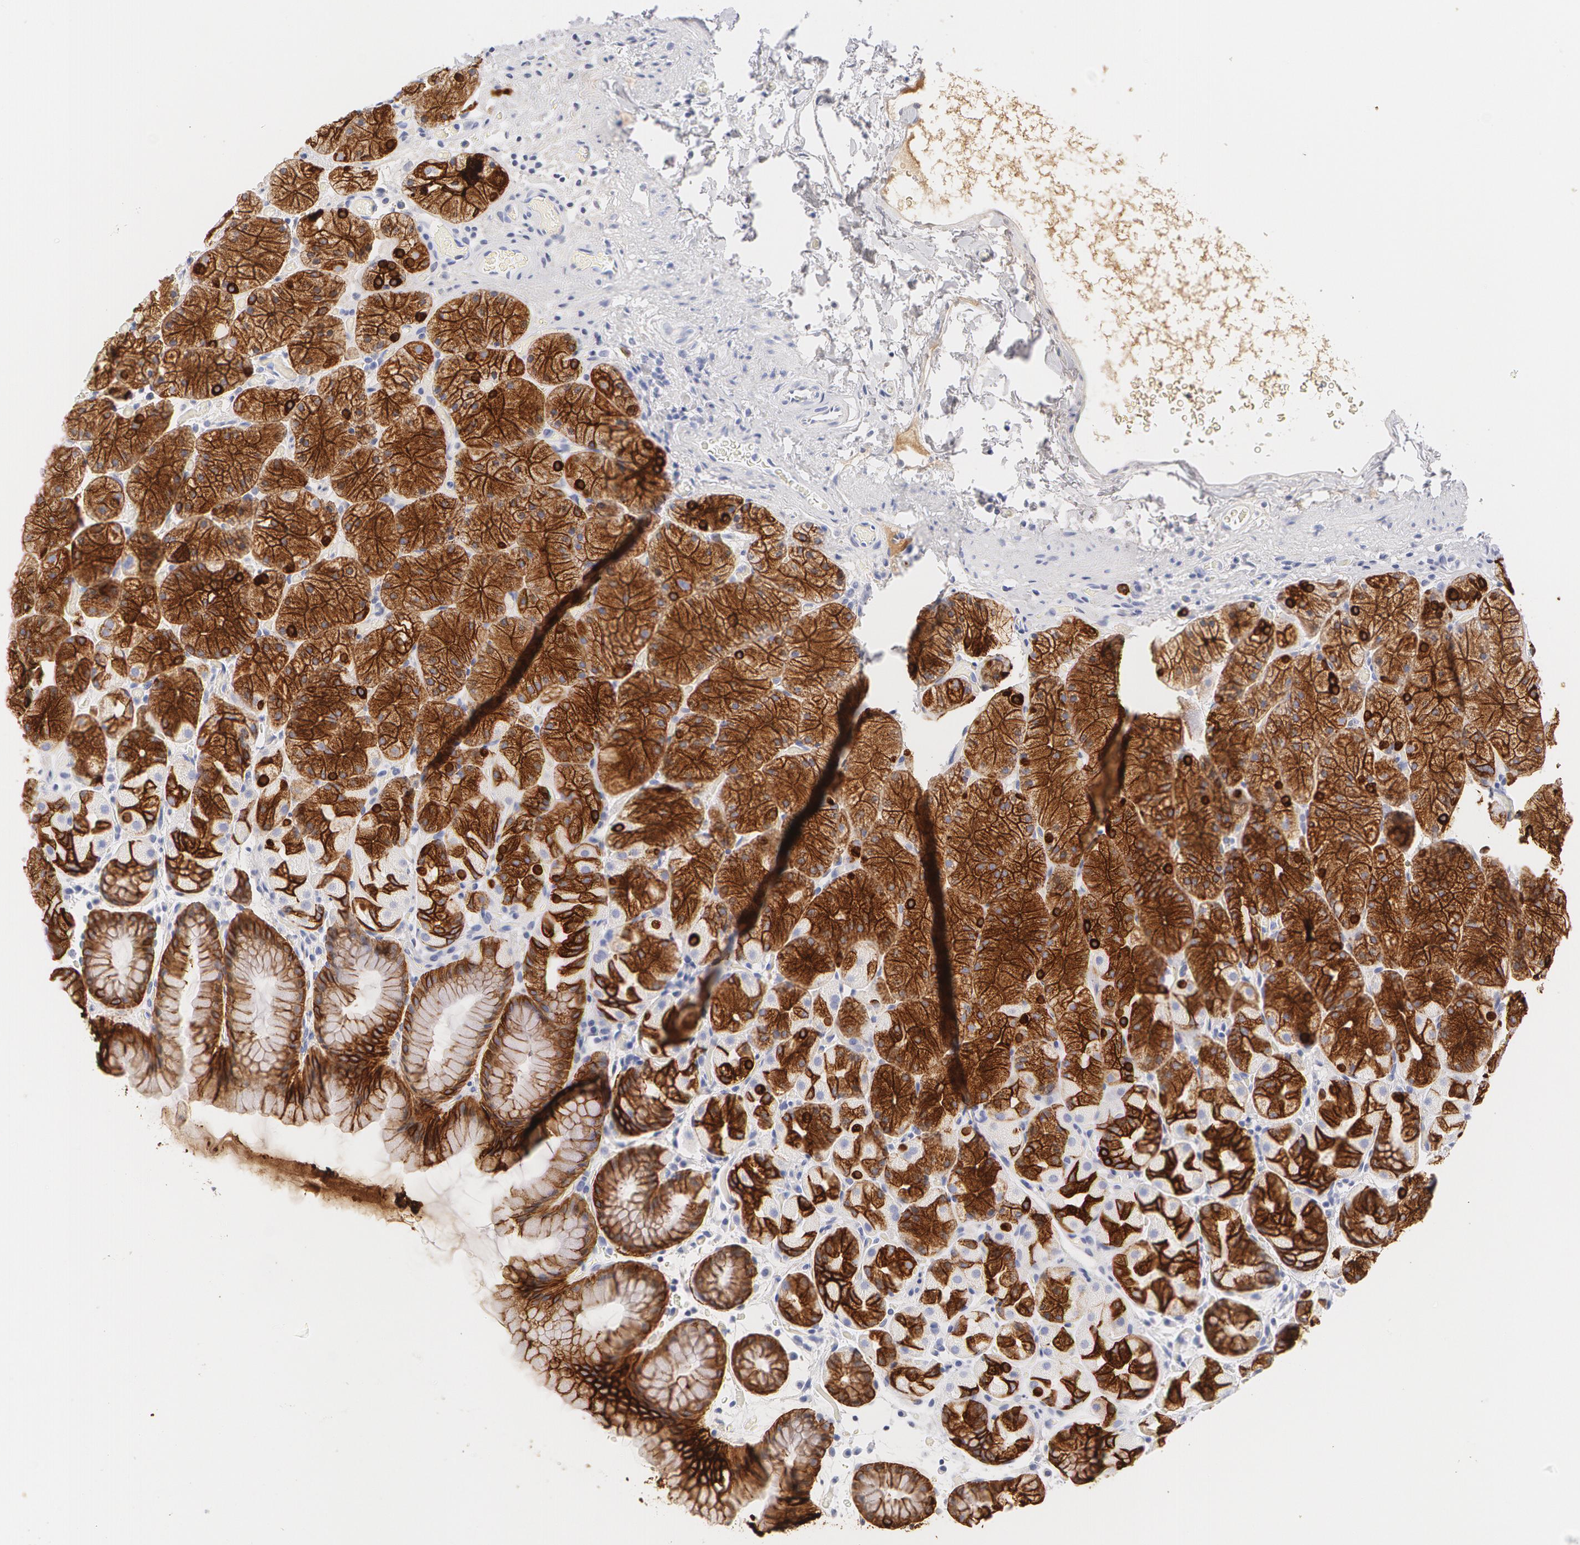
{"staining": {"intensity": "moderate", "quantity": ">75%", "location": "cytoplasmic/membranous"}, "tissue": "stomach", "cell_type": "Glandular cells", "image_type": "normal", "snomed": [{"axis": "morphology", "description": "Normal tissue, NOS"}, {"axis": "topography", "description": "Stomach, upper"}], "caption": "An image of human stomach stained for a protein displays moderate cytoplasmic/membranous brown staining in glandular cells. (Brightfield microscopy of DAB IHC at high magnification).", "gene": "KRT8", "patient": {"sex": "male", "age": 47}}